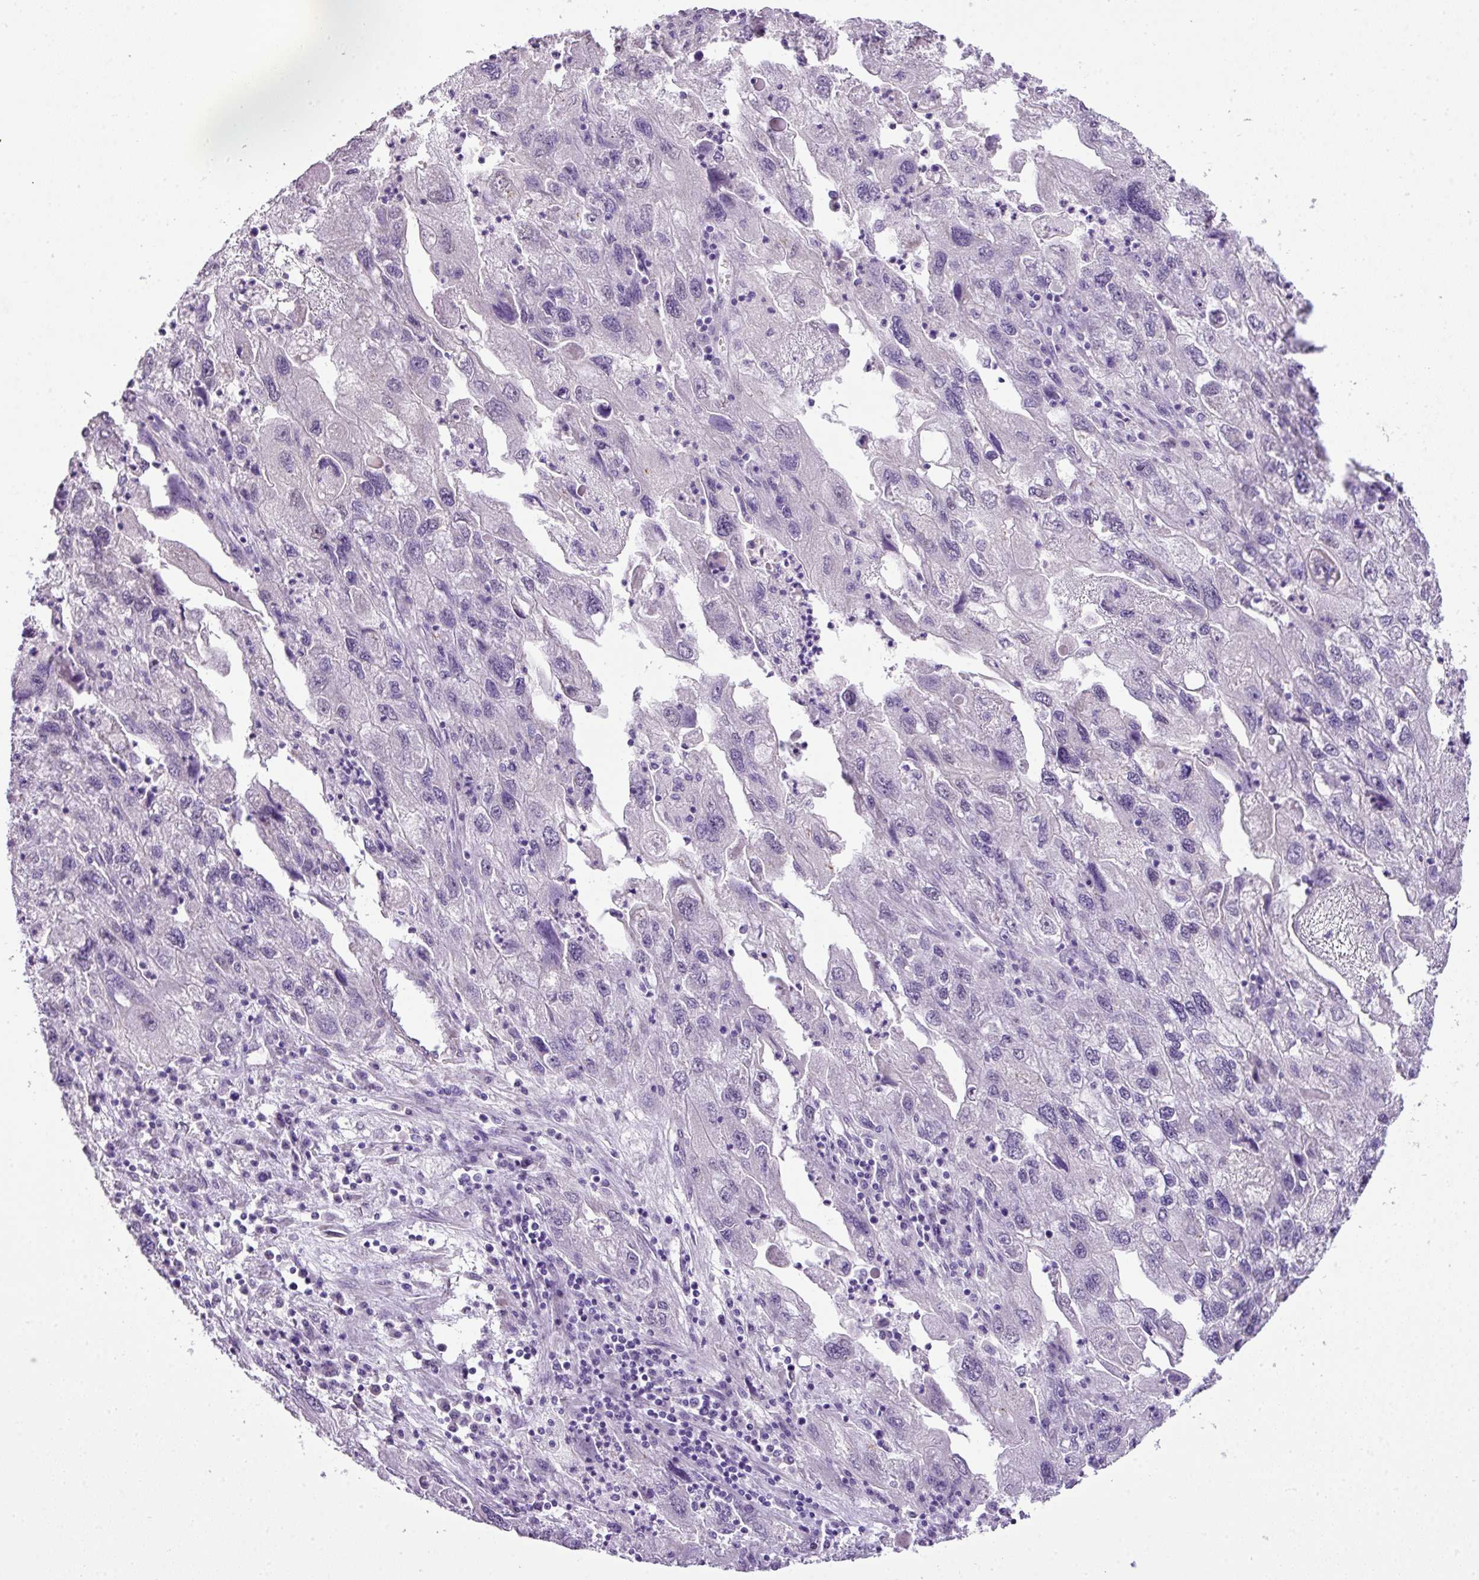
{"staining": {"intensity": "negative", "quantity": "none", "location": "none"}, "tissue": "endometrial cancer", "cell_type": "Tumor cells", "image_type": "cancer", "snomed": [{"axis": "morphology", "description": "Adenocarcinoma, NOS"}, {"axis": "topography", "description": "Endometrium"}], "caption": "High magnification brightfield microscopy of adenocarcinoma (endometrial) stained with DAB (3,3'-diaminobenzidine) (brown) and counterstained with hematoxylin (blue): tumor cells show no significant staining. (Stains: DAB IHC with hematoxylin counter stain, Microscopy: brightfield microscopy at high magnification).", "gene": "DIP2A", "patient": {"sex": "female", "age": 49}}